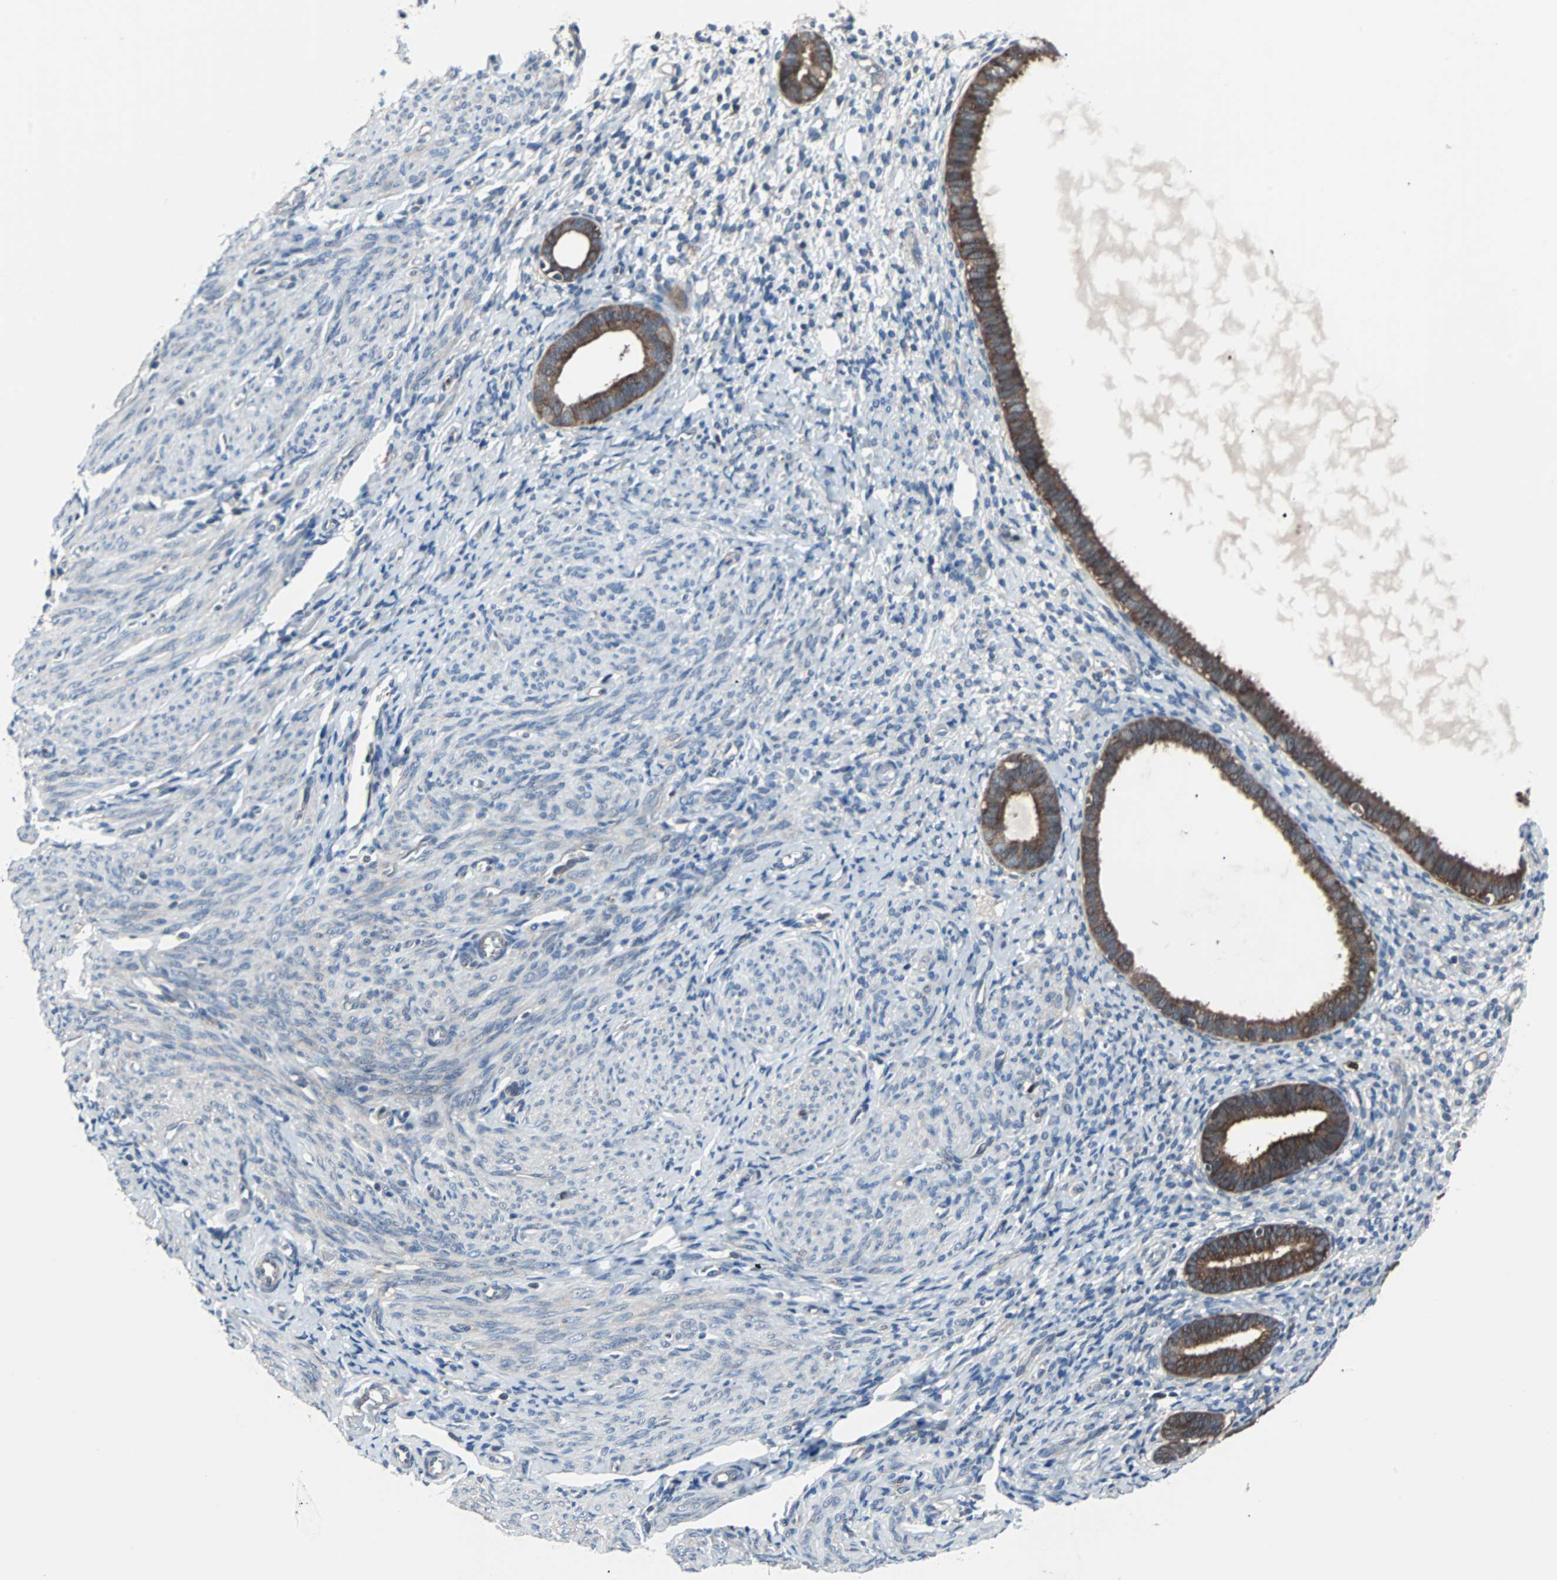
{"staining": {"intensity": "negative", "quantity": "none", "location": "none"}, "tissue": "endometrium", "cell_type": "Cells in endometrial stroma", "image_type": "normal", "snomed": [{"axis": "morphology", "description": "Normal tissue, NOS"}, {"axis": "topography", "description": "Endometrium"}], "caption": "Immunohistochemistry micrograph of unremarkable human endometrium stained for a protein (brown), which shows no expression in cells in endometrial stroma.", "gene": "PAK1", "patient": {"sex": "female", "age": 61}}